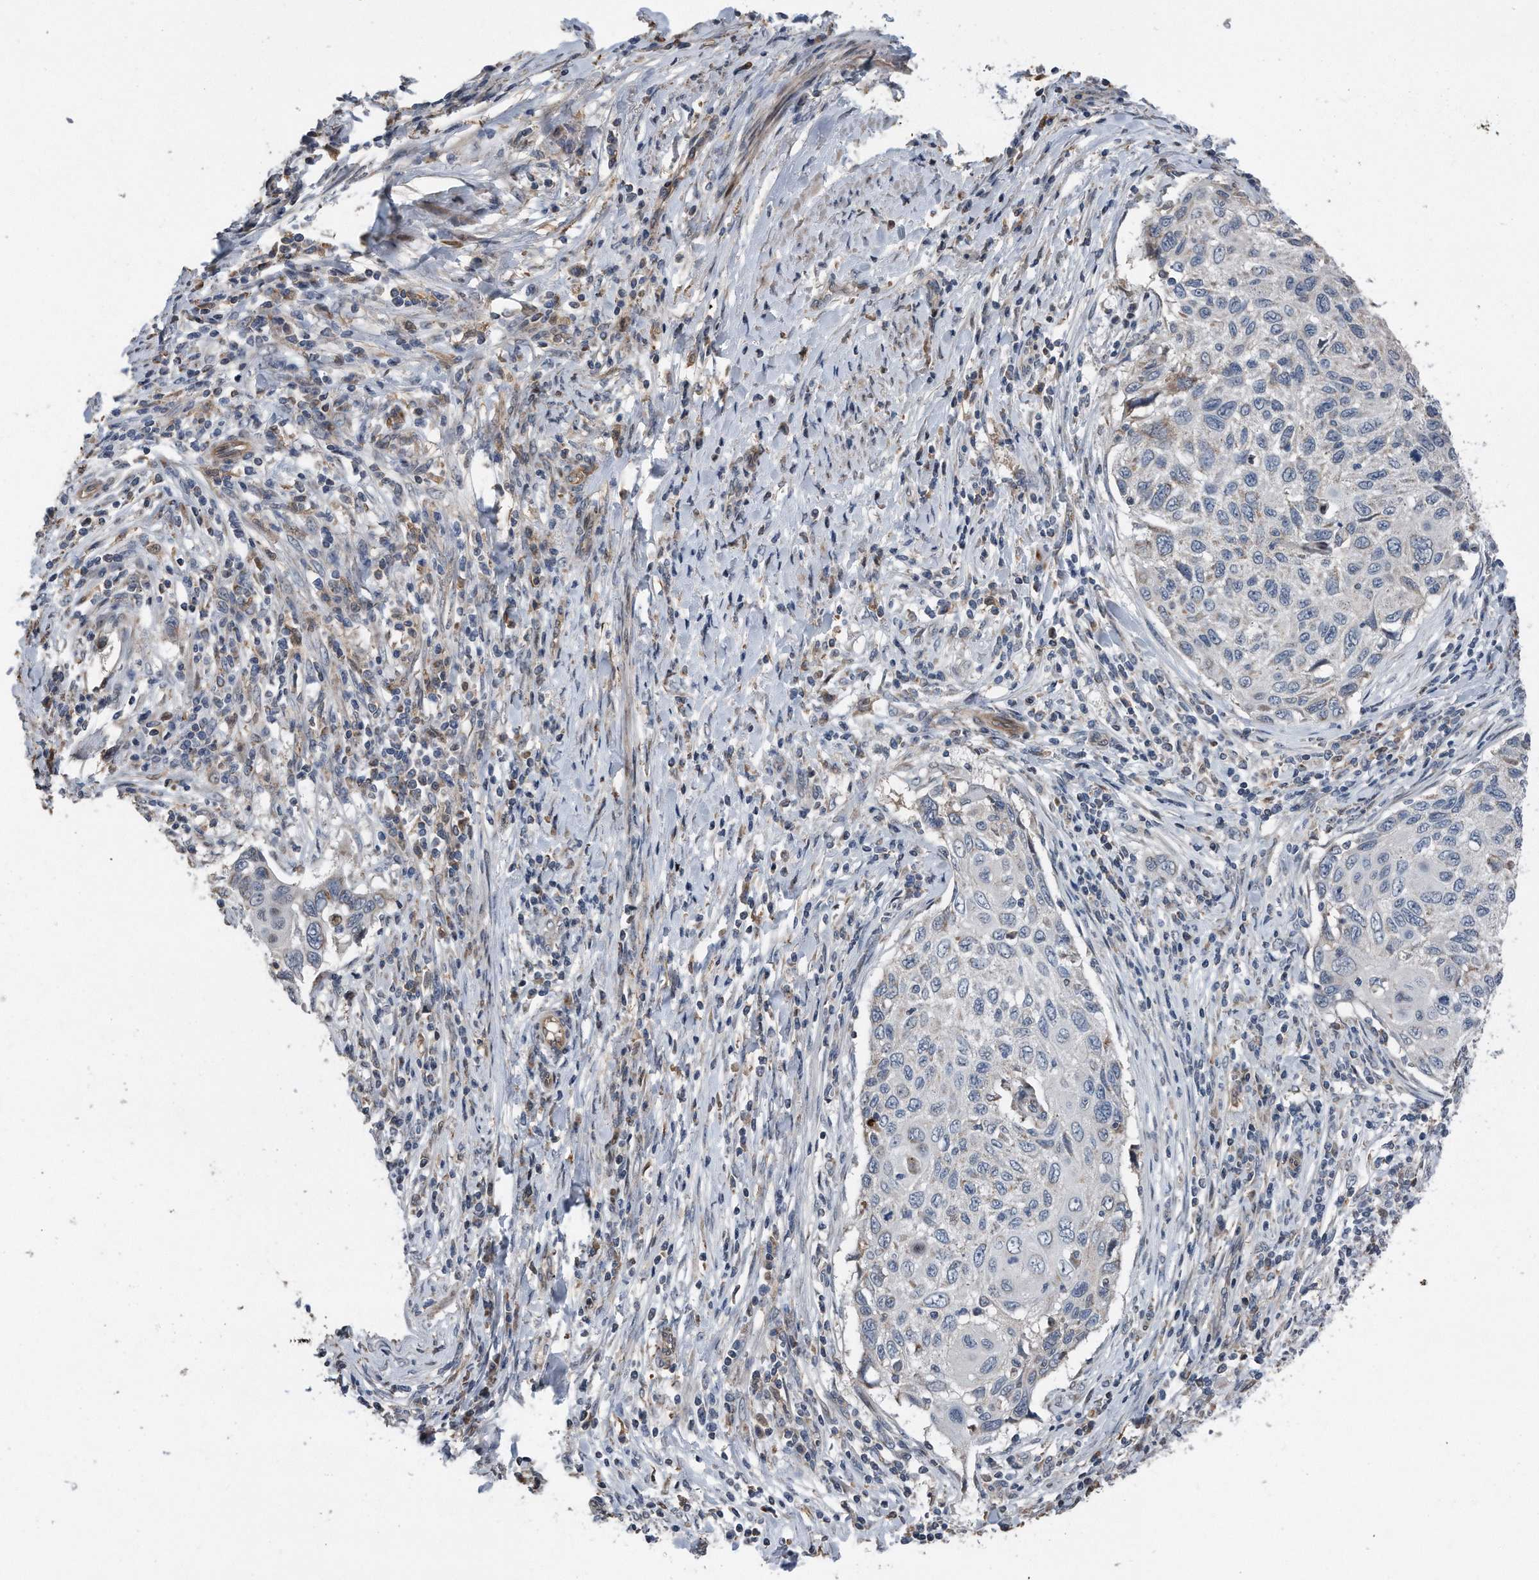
{"staining": {"intensity": "weak", "quantity": "<25%", "location": "cytoplasmic/membranous"}, "tissue": "cervical cancer", "cell_type": "Tumor cells", "image_type": "cancer", "snomed": [{"axis": "morphology", "description": "Squamous cell carcinoma, NOS"}, {"axis": "topography", "description": "Cervix"}], "caption": "This is an IHC micrograph of human cervical squamous cell carcinoma. There is no expression in tumor cells.", "gene": "DST", "patient": {"sex": "female", "age": 70}}